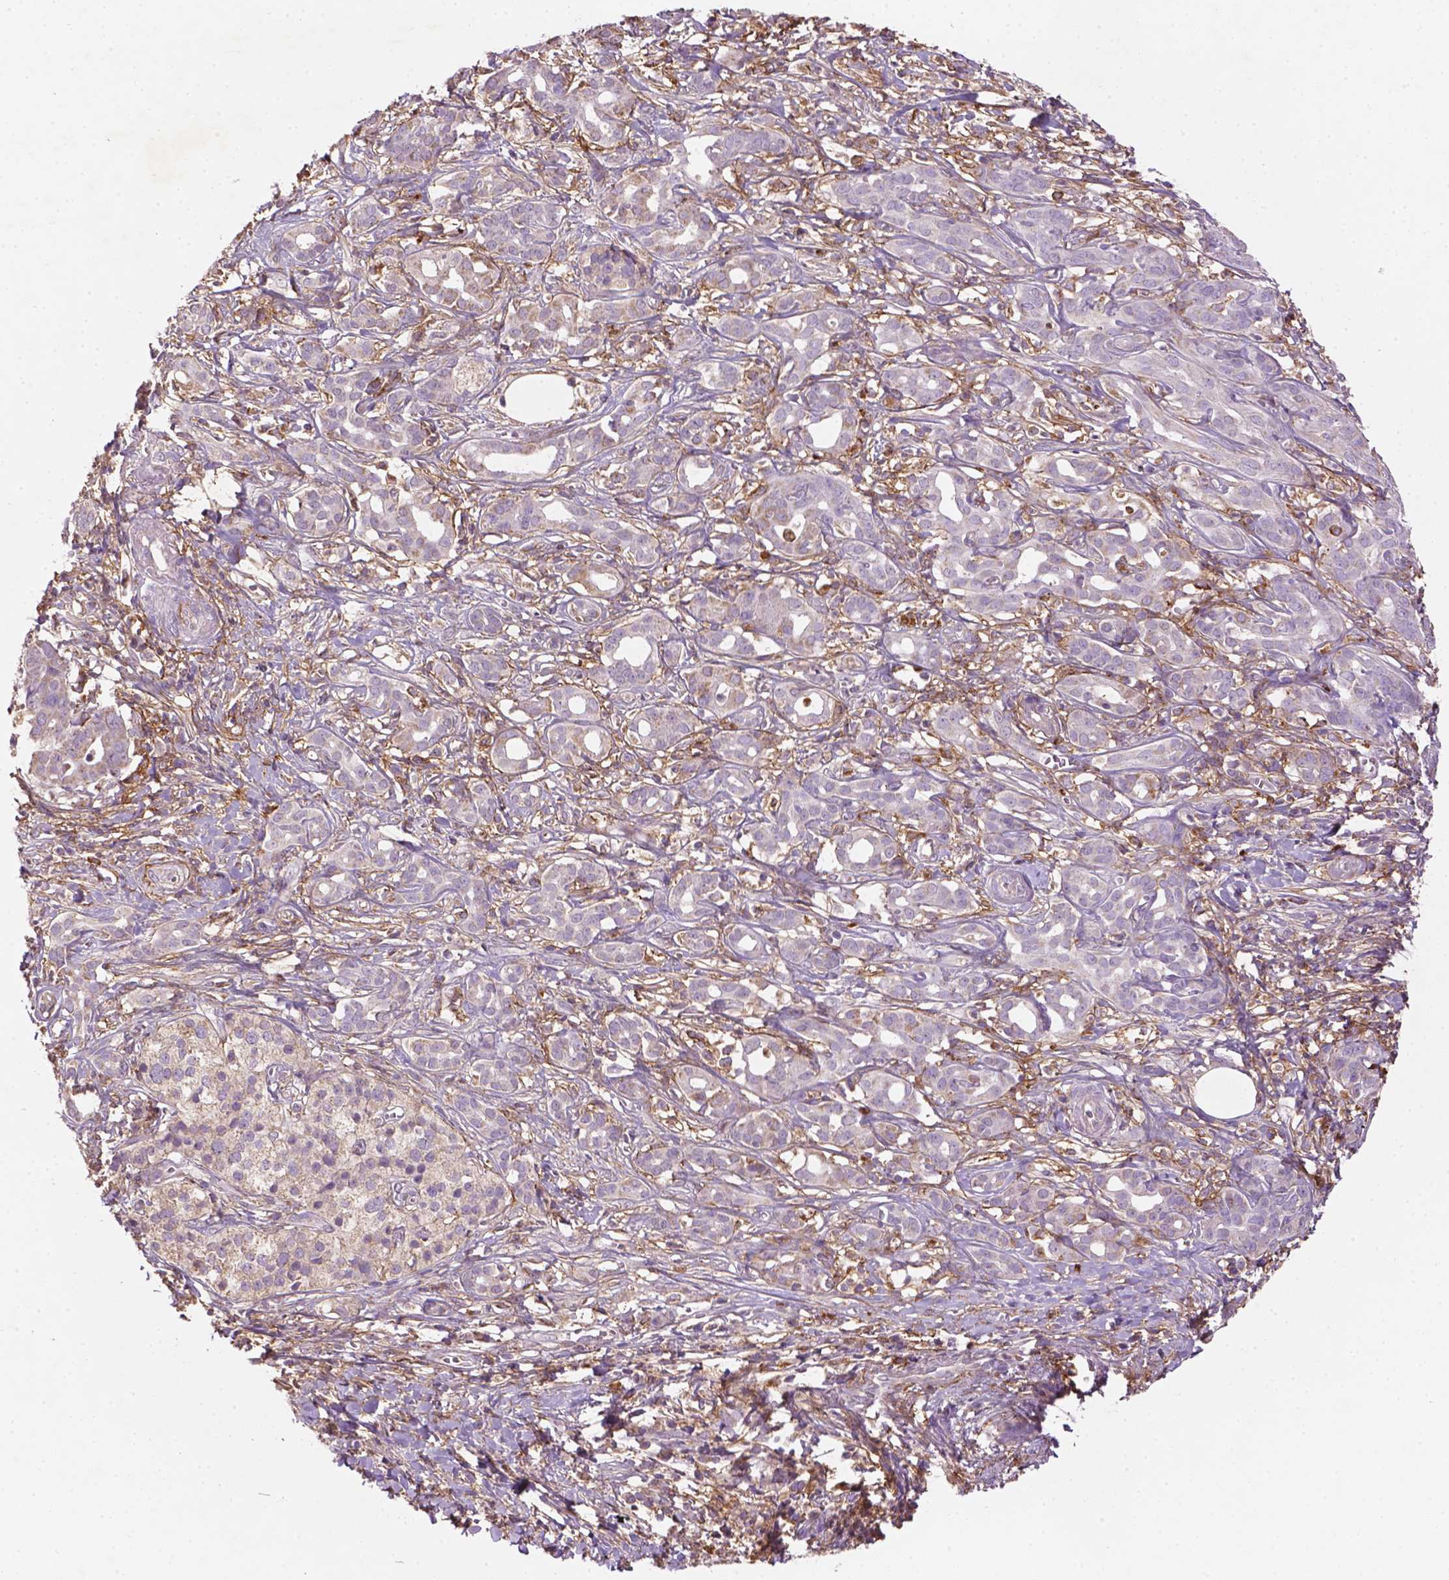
{"staining": {"intensity": "weak", "quantity": "<25%", "location": "cytoplasmic/membranous"}, "tissue": "pancreatic cancer", "cell_type": "Tumor cells", "image_type": "cancer", "snomed": [{"axis": "morphology", "description": "Adenocarcinoma, NOS"}, {"axis": "topography", "description": "Pancreas"}], "caption": "Immunohistochemistry (IHC) histopathology image of neoplastic tissue: pancreatic adenocarcinoma stained with DAB (3,3'-diaminobenzidine) displays no significant protein staining in tumor cells.", "gene": "LRRC3C", "patient": {"sex": "male", "age": 61}}